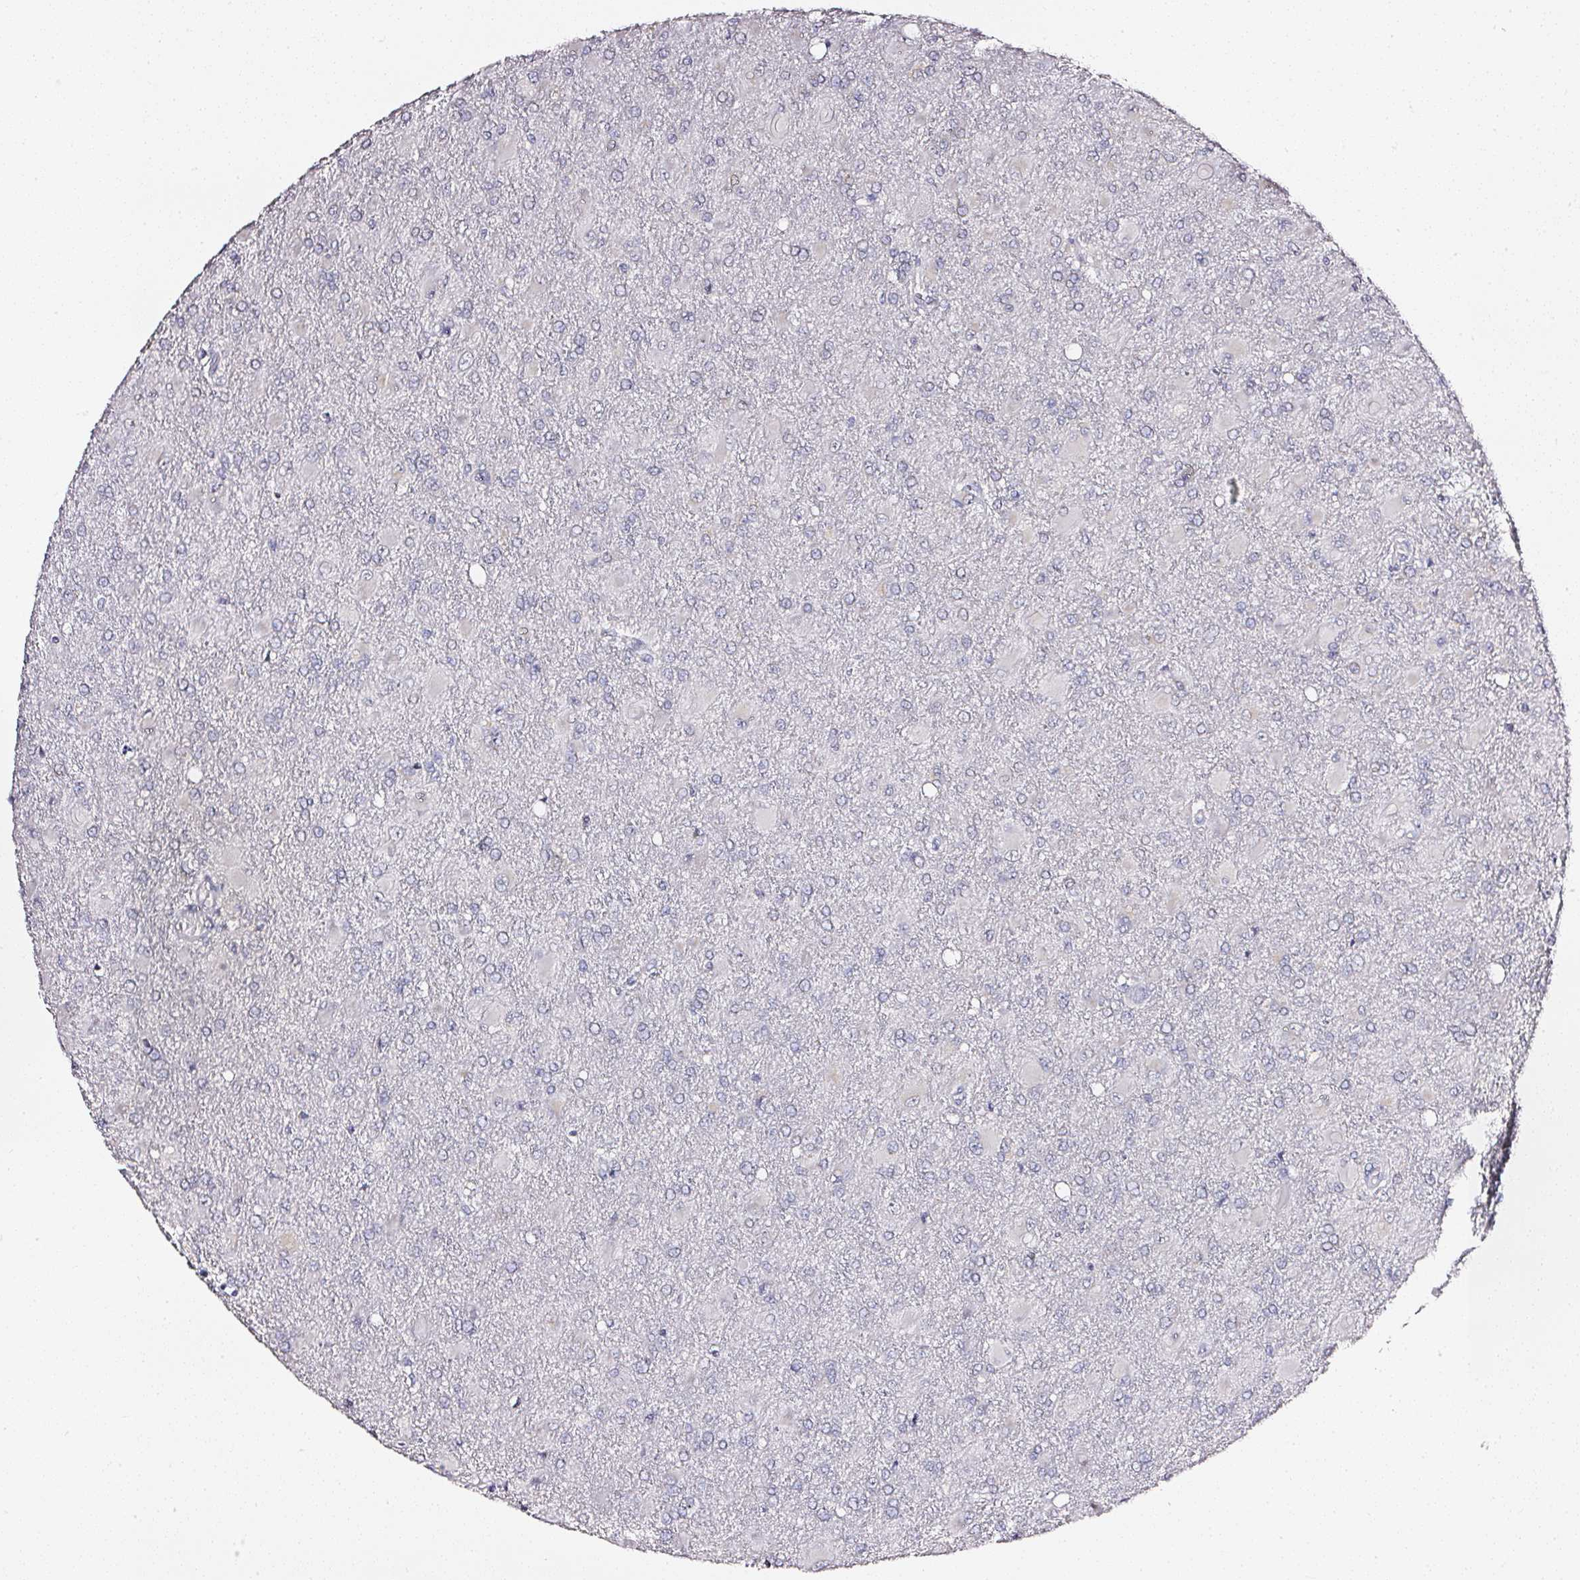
{"staining": {"intensity": "negative", "quantity": "none", "location": "none"}, "tissue": "glioma", "cell_type": "Tumor cells", "image_type": "cancer", "snomed": [{"axis": "morphology", "description": "Glioma, malignant, High grade"}, {"axis": "topography", "description": "Brain"}], "caption": "There is no significant positivity in tumor cells of glioma.", "gene": "NTRK1", "patient": {"sex": "male", "age": 67}}